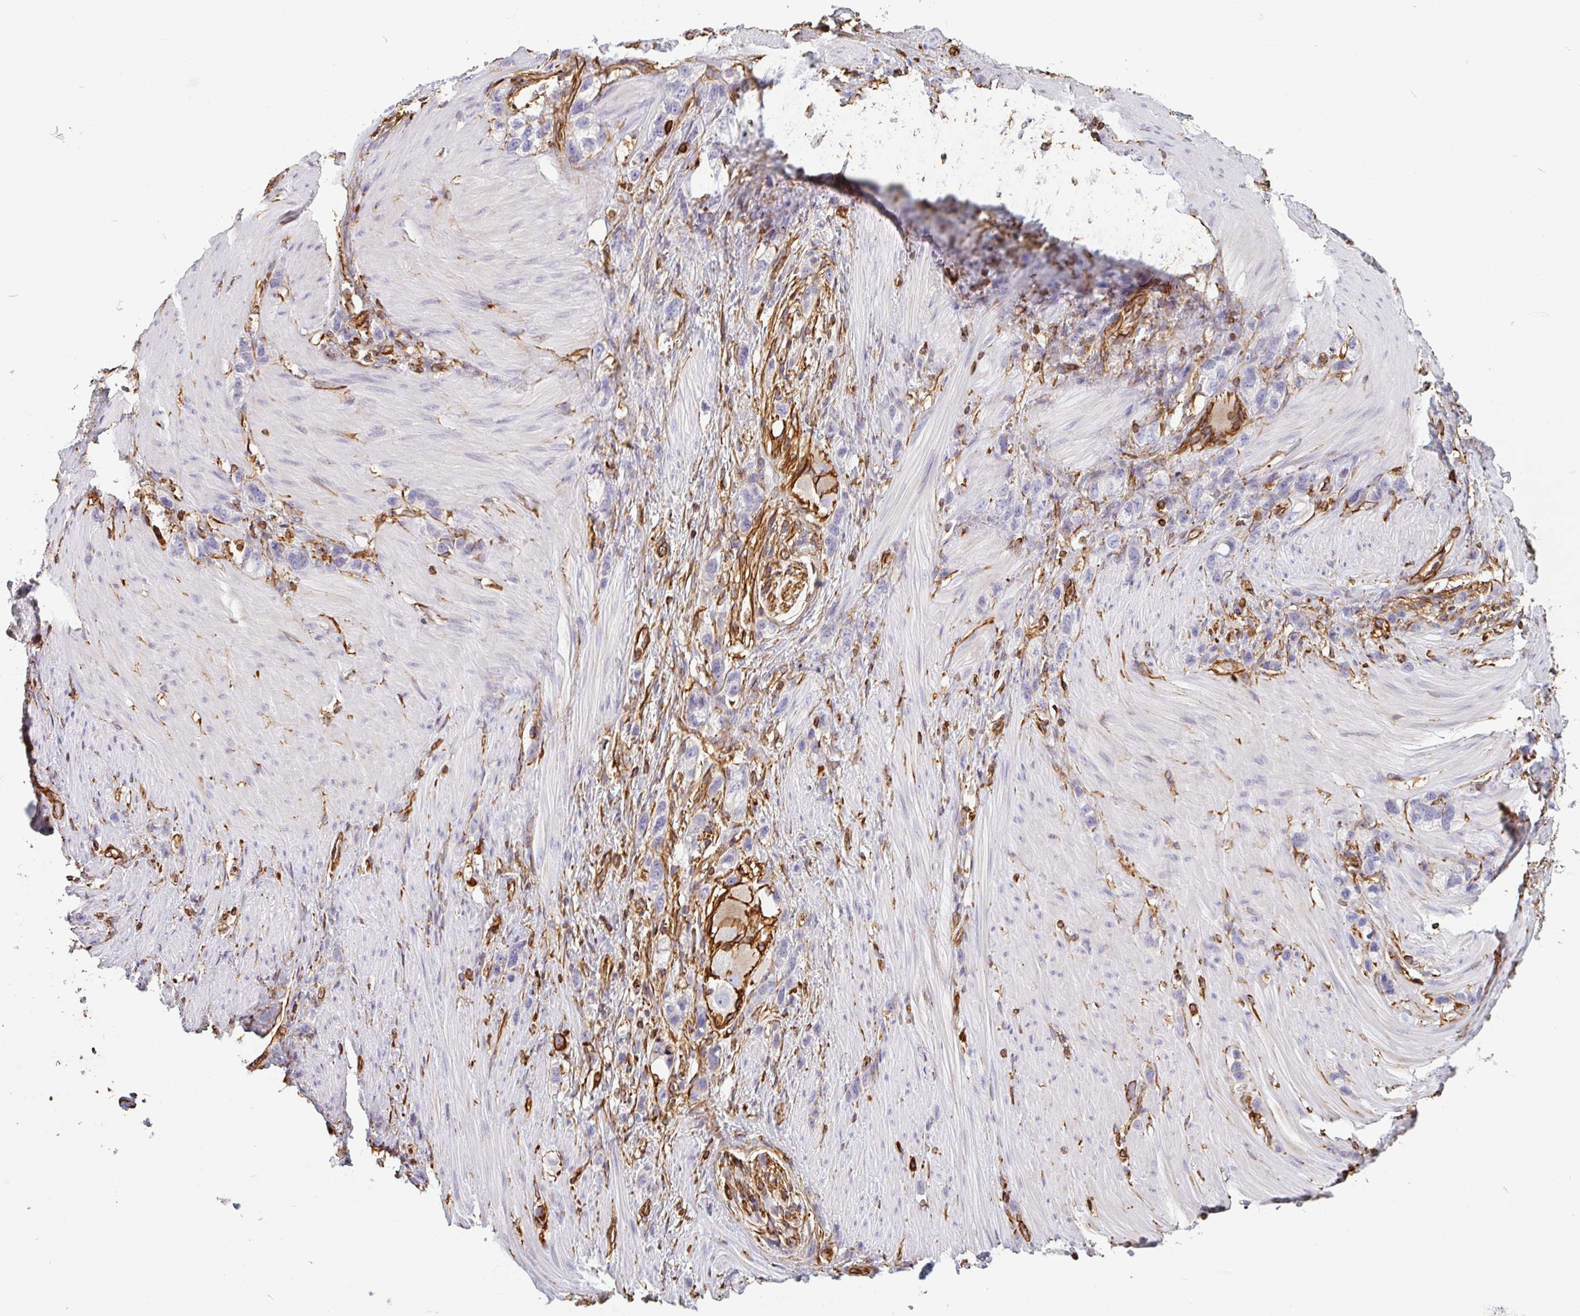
{"staining": {"intensity": "negative", "quantity": "none", "location": "none"}, "tissue": "stomach cancer", "cell_type": "Tumor cells", "image_type": "cancer", "snomed": [{"axis": "morphology", "description": "Adenocarcinoma, NOS"}, {"axis": "topography", "description": "Stomach"}], "caption": "This image is of stomach cancer (adenocarcinoma) stained with immunohistochemistry (IHC) to label a protein in brown with the nuclei are counter-stained blue. There is no positivity in tumor cells.", "gene": "PPFIA1", "patient": {"sex": "female", "age": 65}}